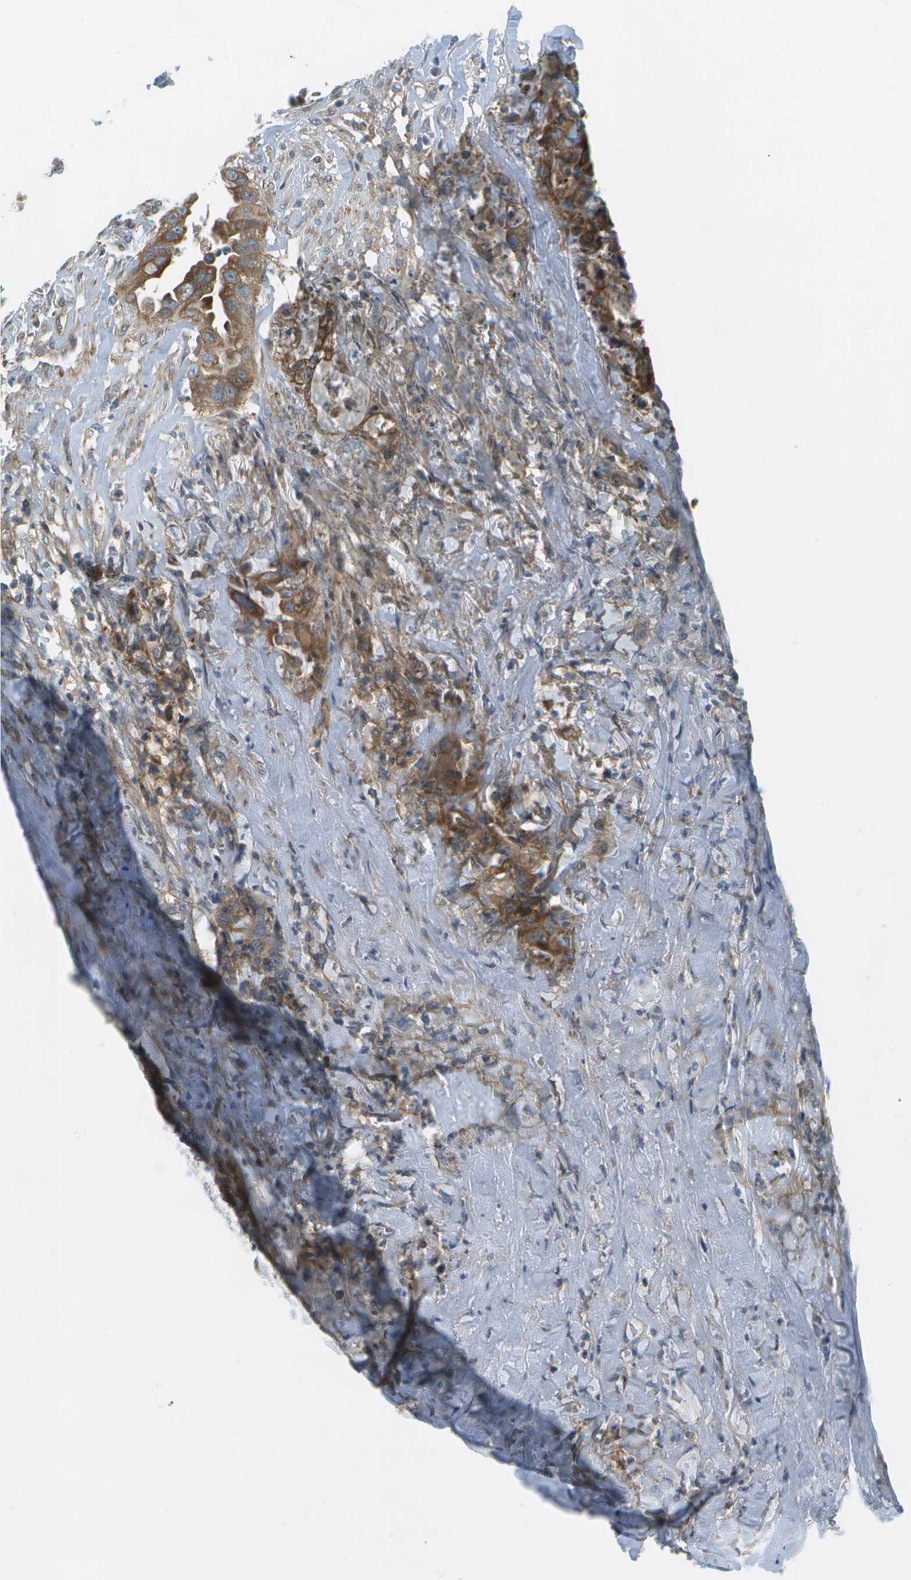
{"staining": {"intensity": "moderate", "quantity": ">75%", "location": "cytoplasmic/membranous"}, "tissue": "liver cancer", "cell_type": "Tumor cells", "image_type": "cancer", "snomed": [{"axis": "morphology", "description": "Cholangiocarcinoma"}, {"axis": "topography", "description": "Liver"}], "caption": "Liver cancer (cholangiocarcinoma) was stained to show a protein in brown. There is medium levels of moderate cytoplasmic/membranous expression in approximately >75% of tumor cells. (DAB = brown stain, brightfield microscopy at high magnification).", "gene": "WNK2", "patient": {"sex": "female", "age": 70}}